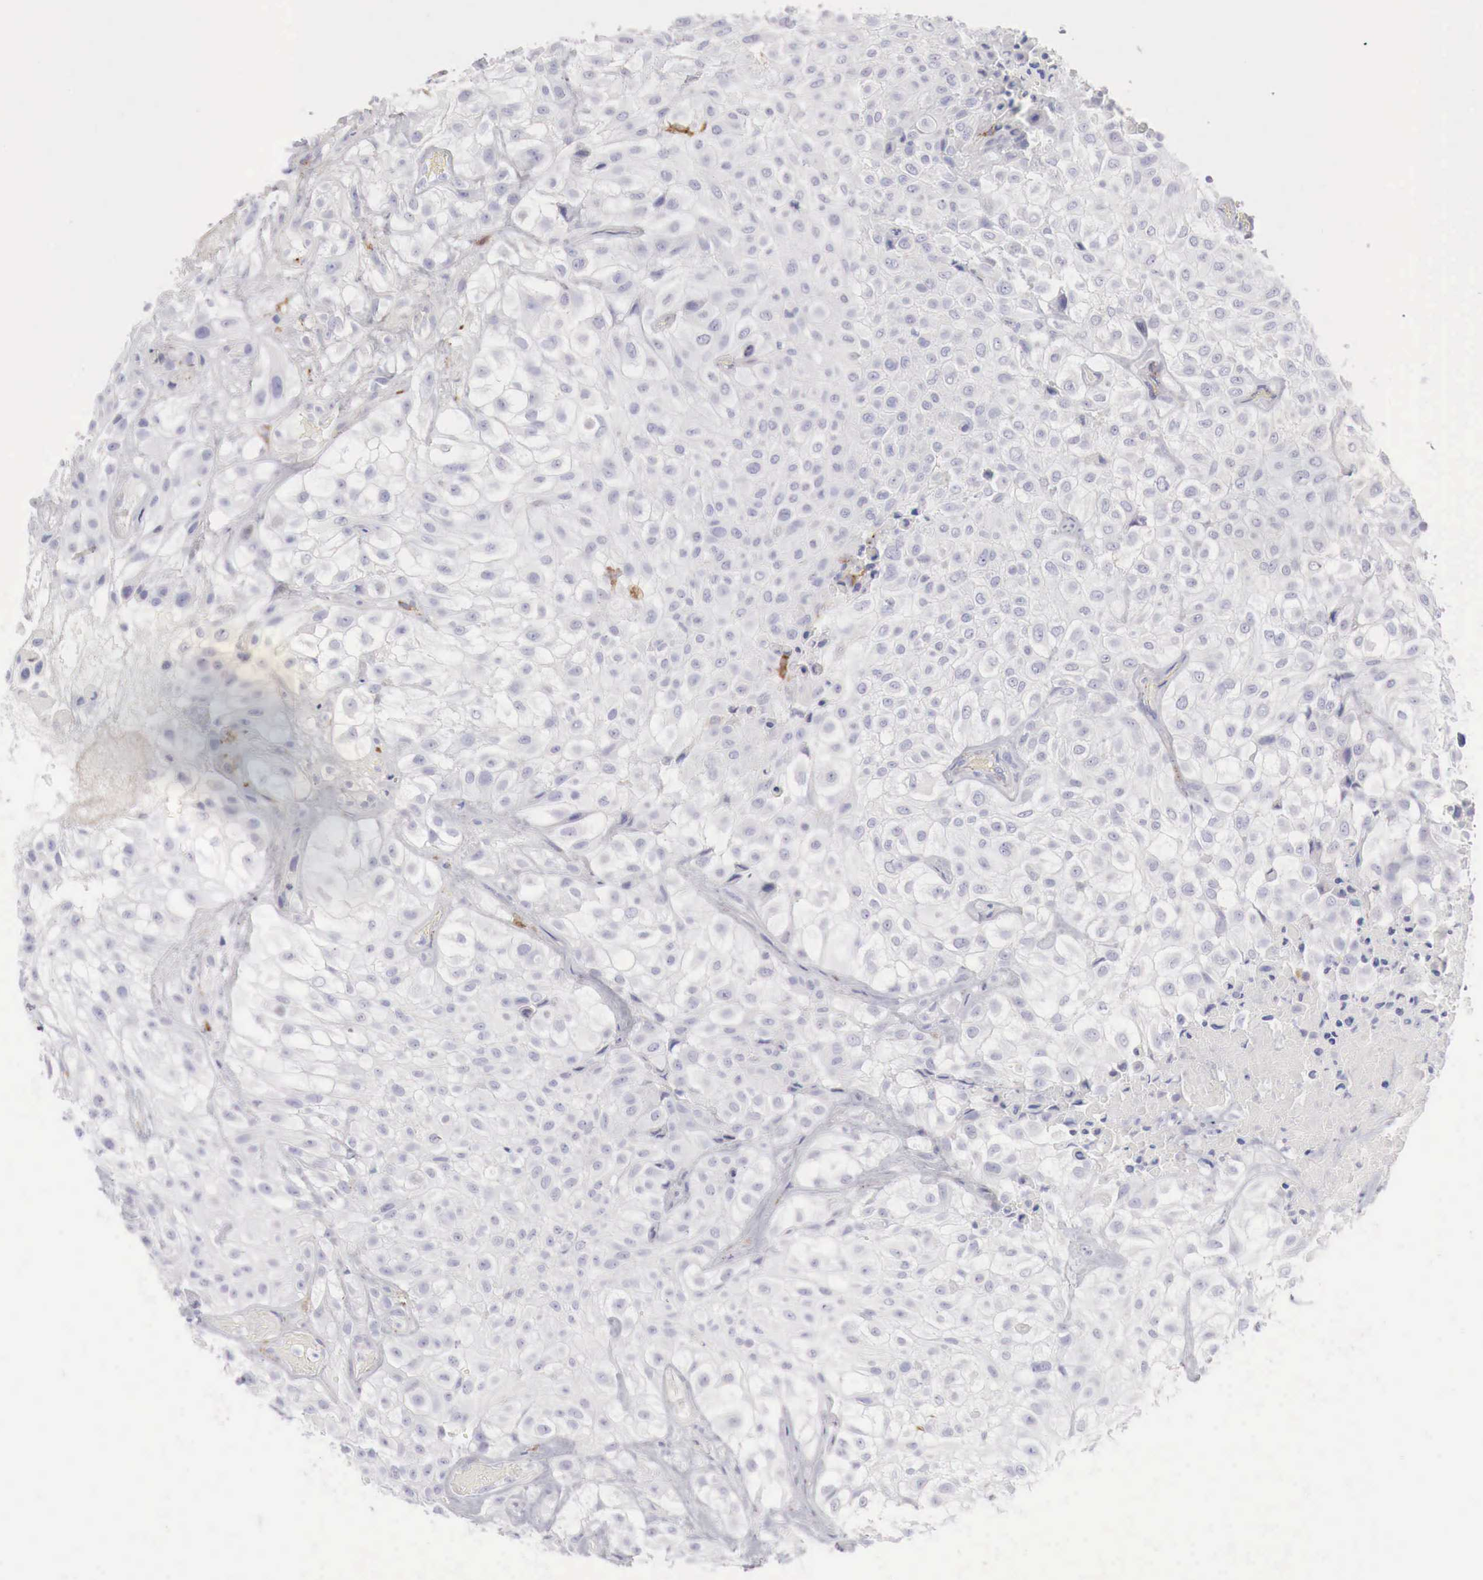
{"staining": {"intensity": "negative", "quantity": "none", "location": "none"}, "tissue": "urothelial cancer", "cell_type": "Tumor cells", "image_type": "cancer", "snomed": [{"axis": "morphology", "description": "Urothelial carcinoma, High grade"}, {"axis": "topography", "description": "Urinary bladder"}], "caption": "High-grade urothelial carcinoma stained for a protein using immunohistochemistry (IHC) demonstrates no expression tumor cells.", "gene": "GLA", "patient": {"sex": "male", "age": 56}}